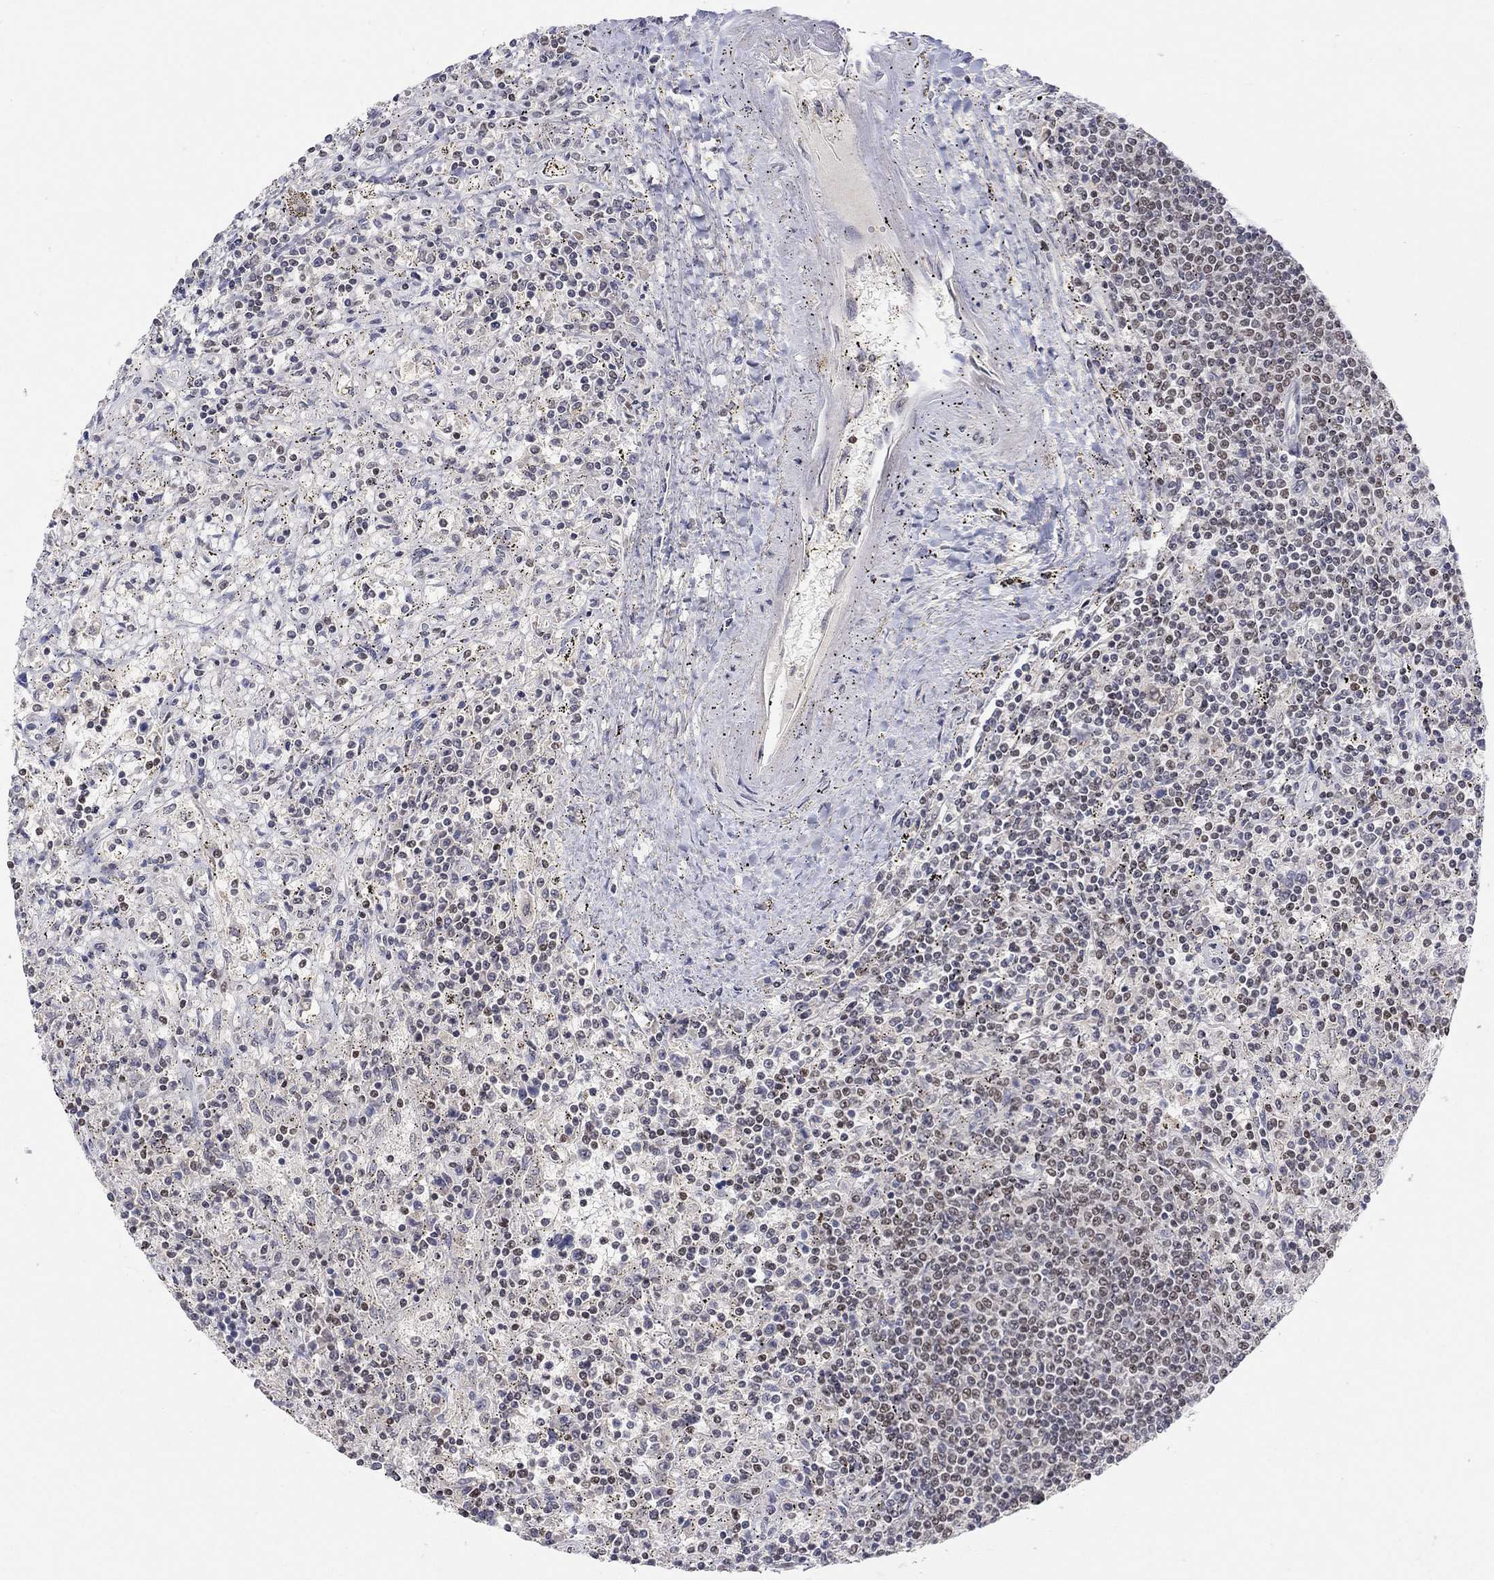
{"staining": {"intensity": "negative", "quantity": "none", "location": "none"}, "tissue": "lymphoma", "cell_type": "Tumor cells", "image_type": "cancer", "snomed": [{"axis": "morphology", "description": "Malignant lymphoma, non-Hodgkin's type, Low grade"}, {"axis": "topography", "description": "Spleen"}], "caption": "Image shows no significant protein expression in tumor cells of lymphoma. (Brightfield microscopy of DAB (3,3'-diaminobenzidine) immunohistochemistry at high magnification).", "gene": "KLF12", "patient": {"sex": "male", "age": 62}}